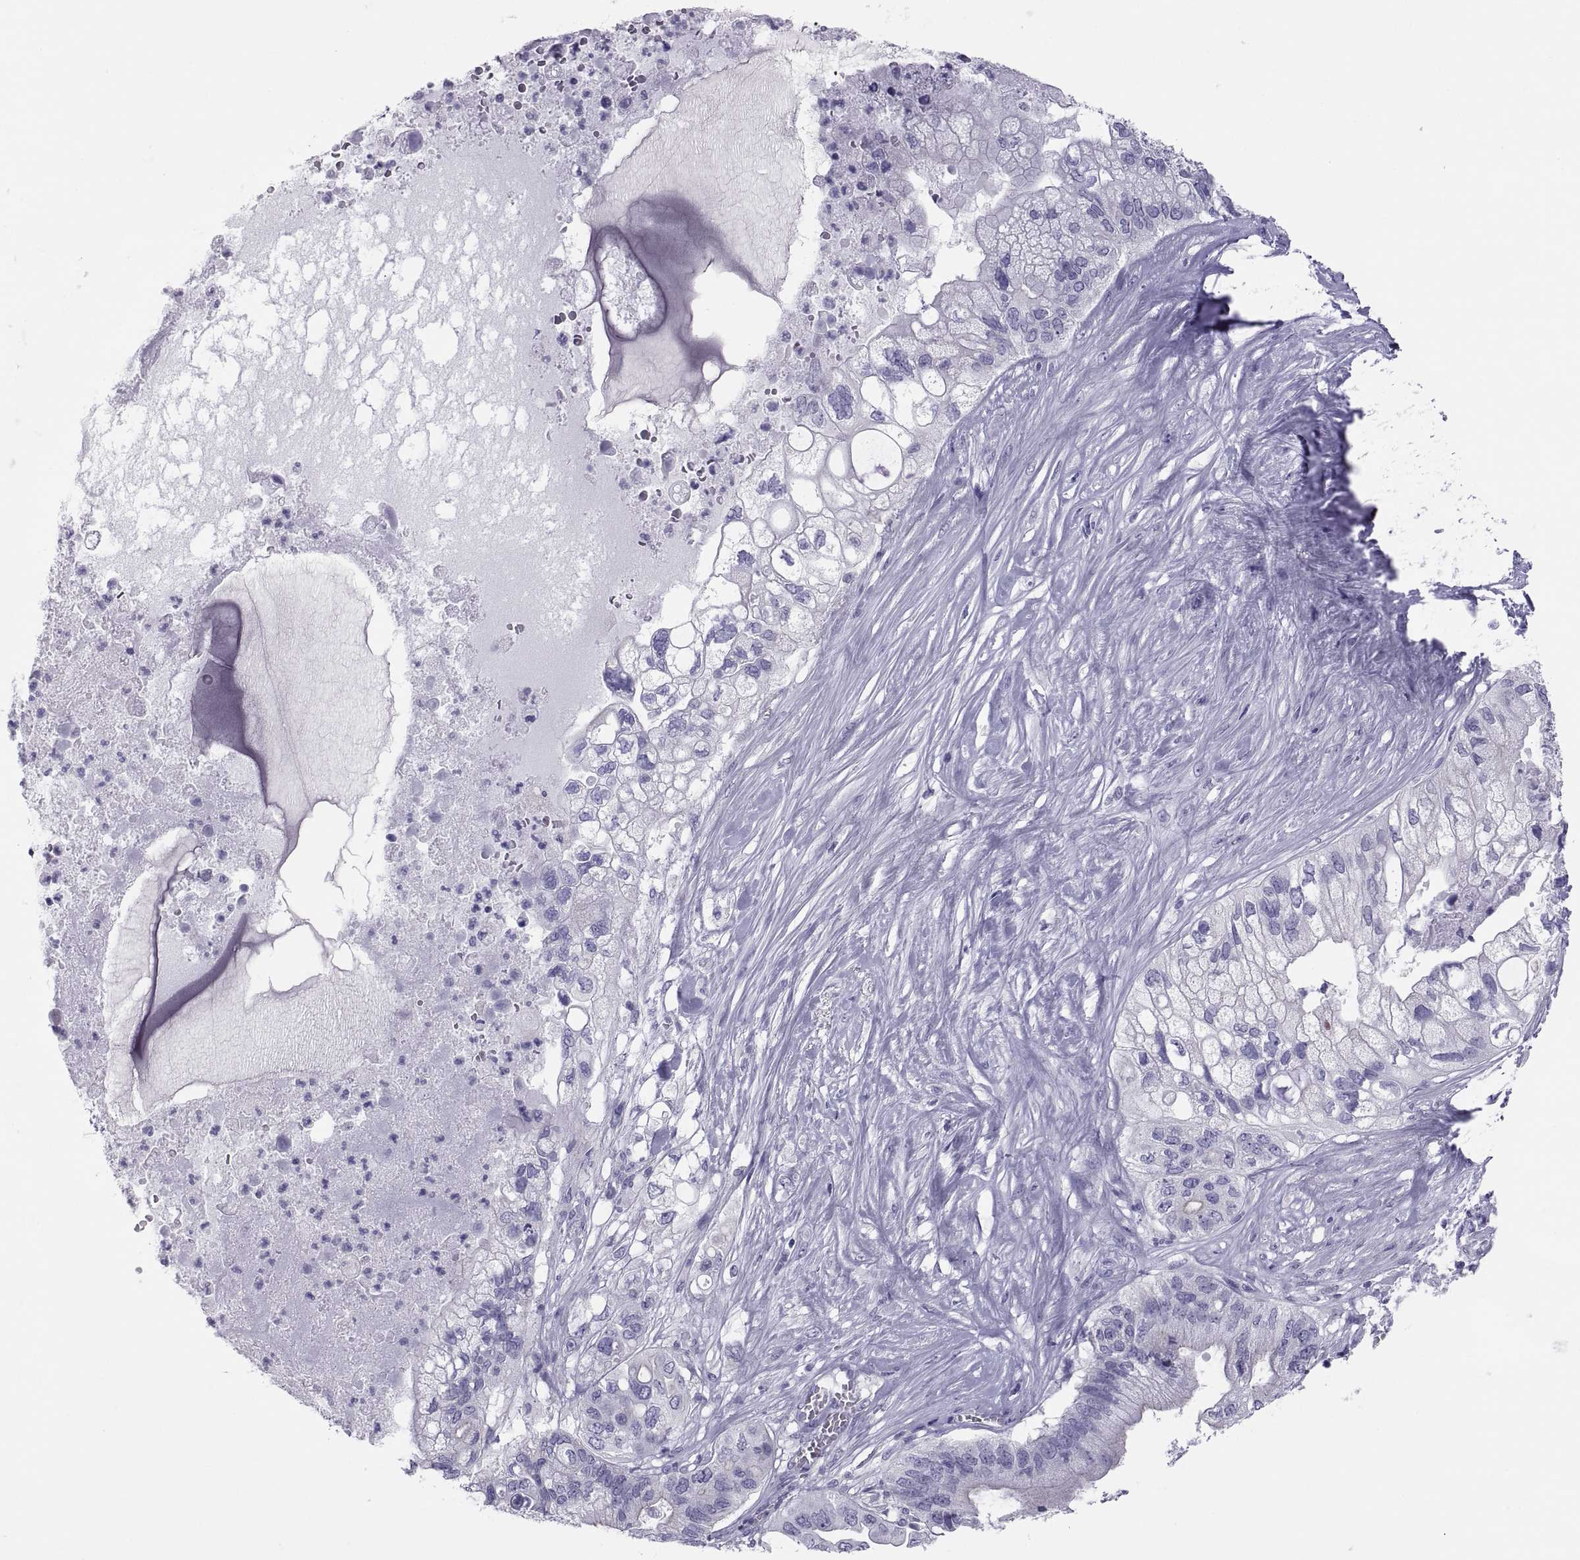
{"staining": {"intensity": "negative", "quantity": "none", "location": "none"}, "tissue": "pancreatic cancer", "cell_type": "Tumor cells", "image_type": "cancer", "snomed": [{"axis": "morphology", "description": "Adenocarcinoma, NOS"}, {"axis": "topography", "description": "Pancreas"}], "caption": "Pancreatic cancer stained for a protein using IHC shows no expression tumor cells.", "gene": "RNASE12", "patient": {"sex": "female", "age": 72}}